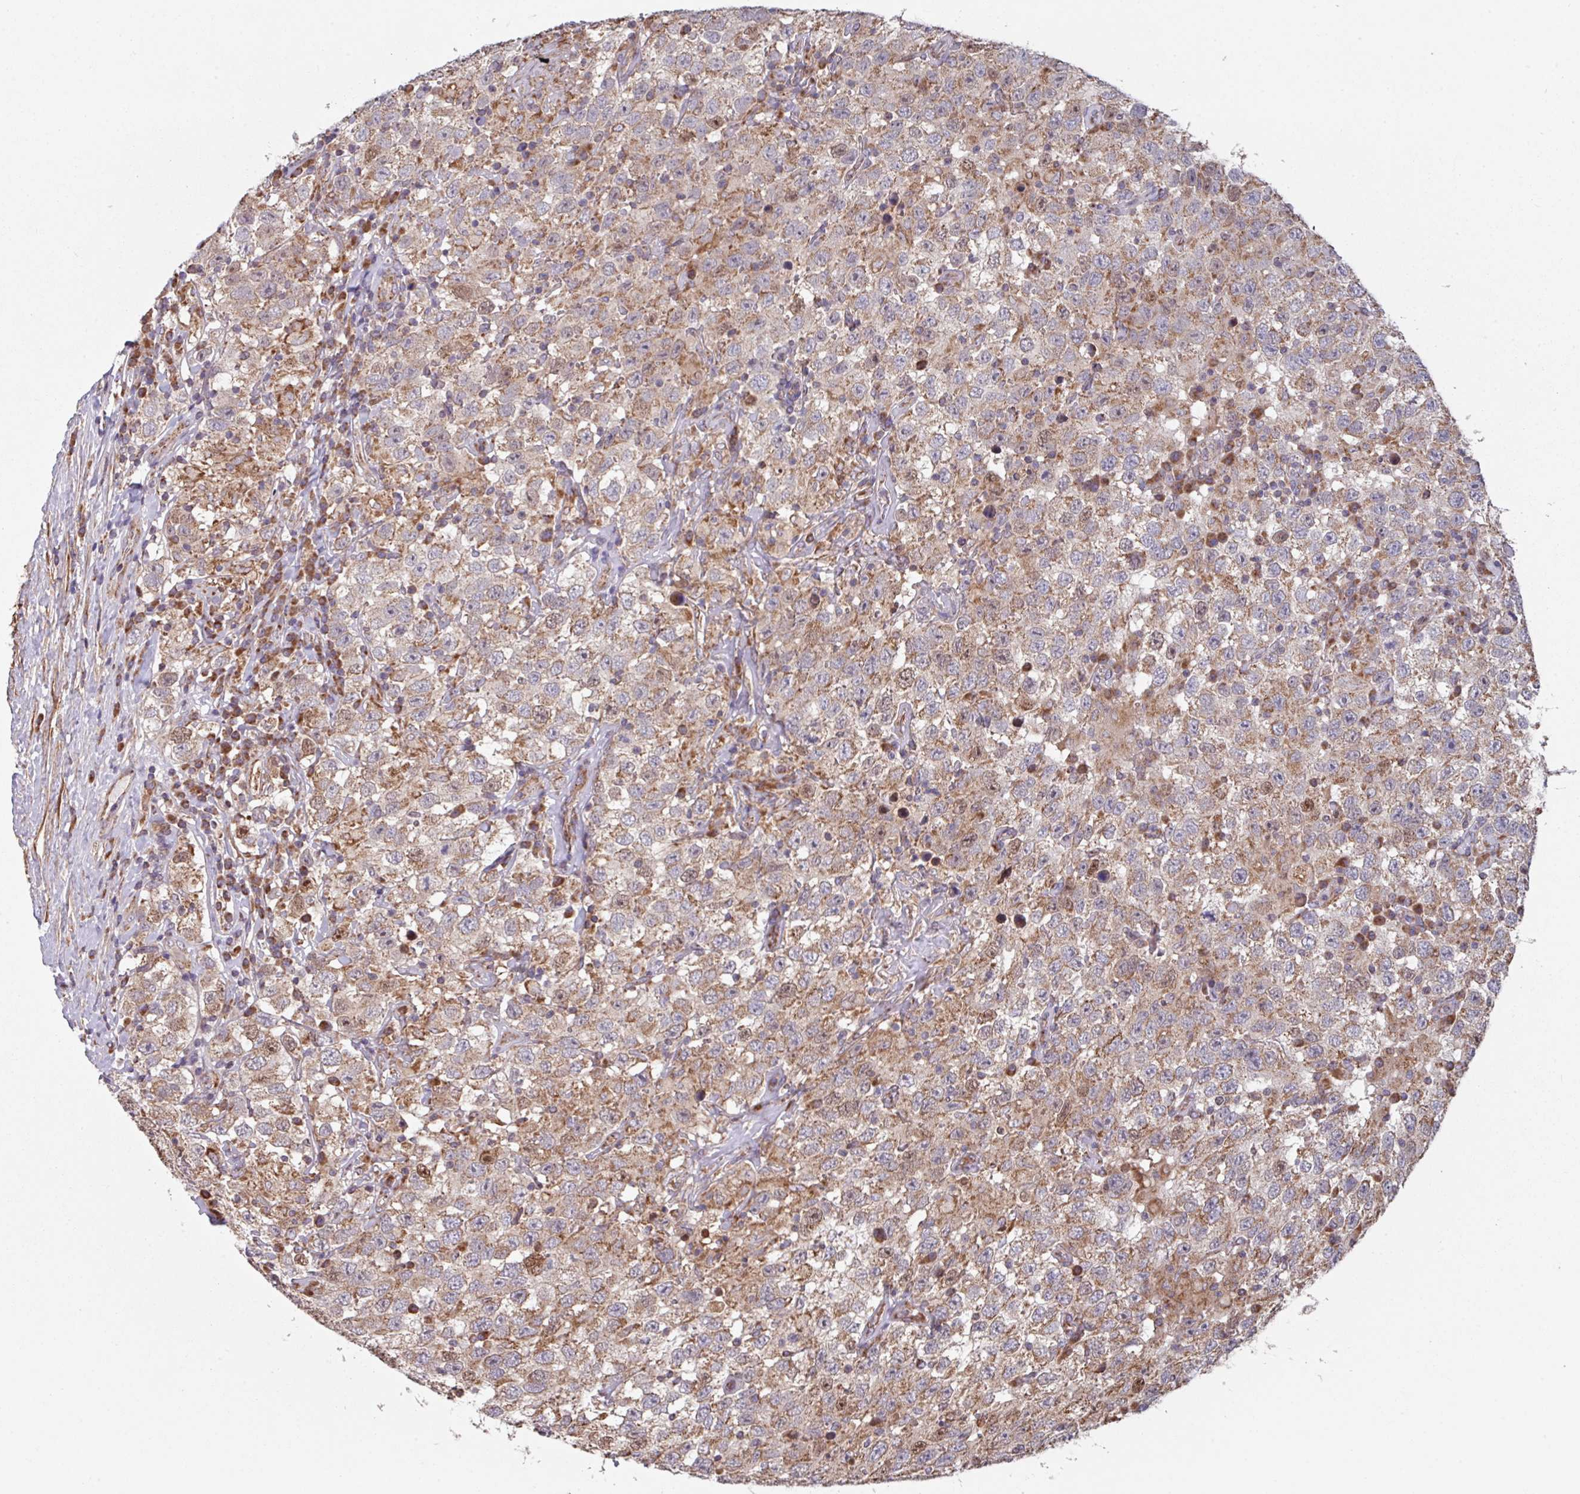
{"staining": {"intensity": "weak", "quantity": ">75%", "location": "cytoplasmic/membranous"}, "tissue": "testis cancer", "cell_type": "Tumor cells", "image_type": "cancer", "snomed": [{"axis": "morphology", "description": "Seminoma, NOS"}, {"axis": "topography", "description": "Testis"}], "caption": "Tumor cells show weak cytoplasmic/membranous staining in about >75% of cells in seminoma (testis).", "gene": "COX7C", "patient": {"sex": "male", "age": 41}}